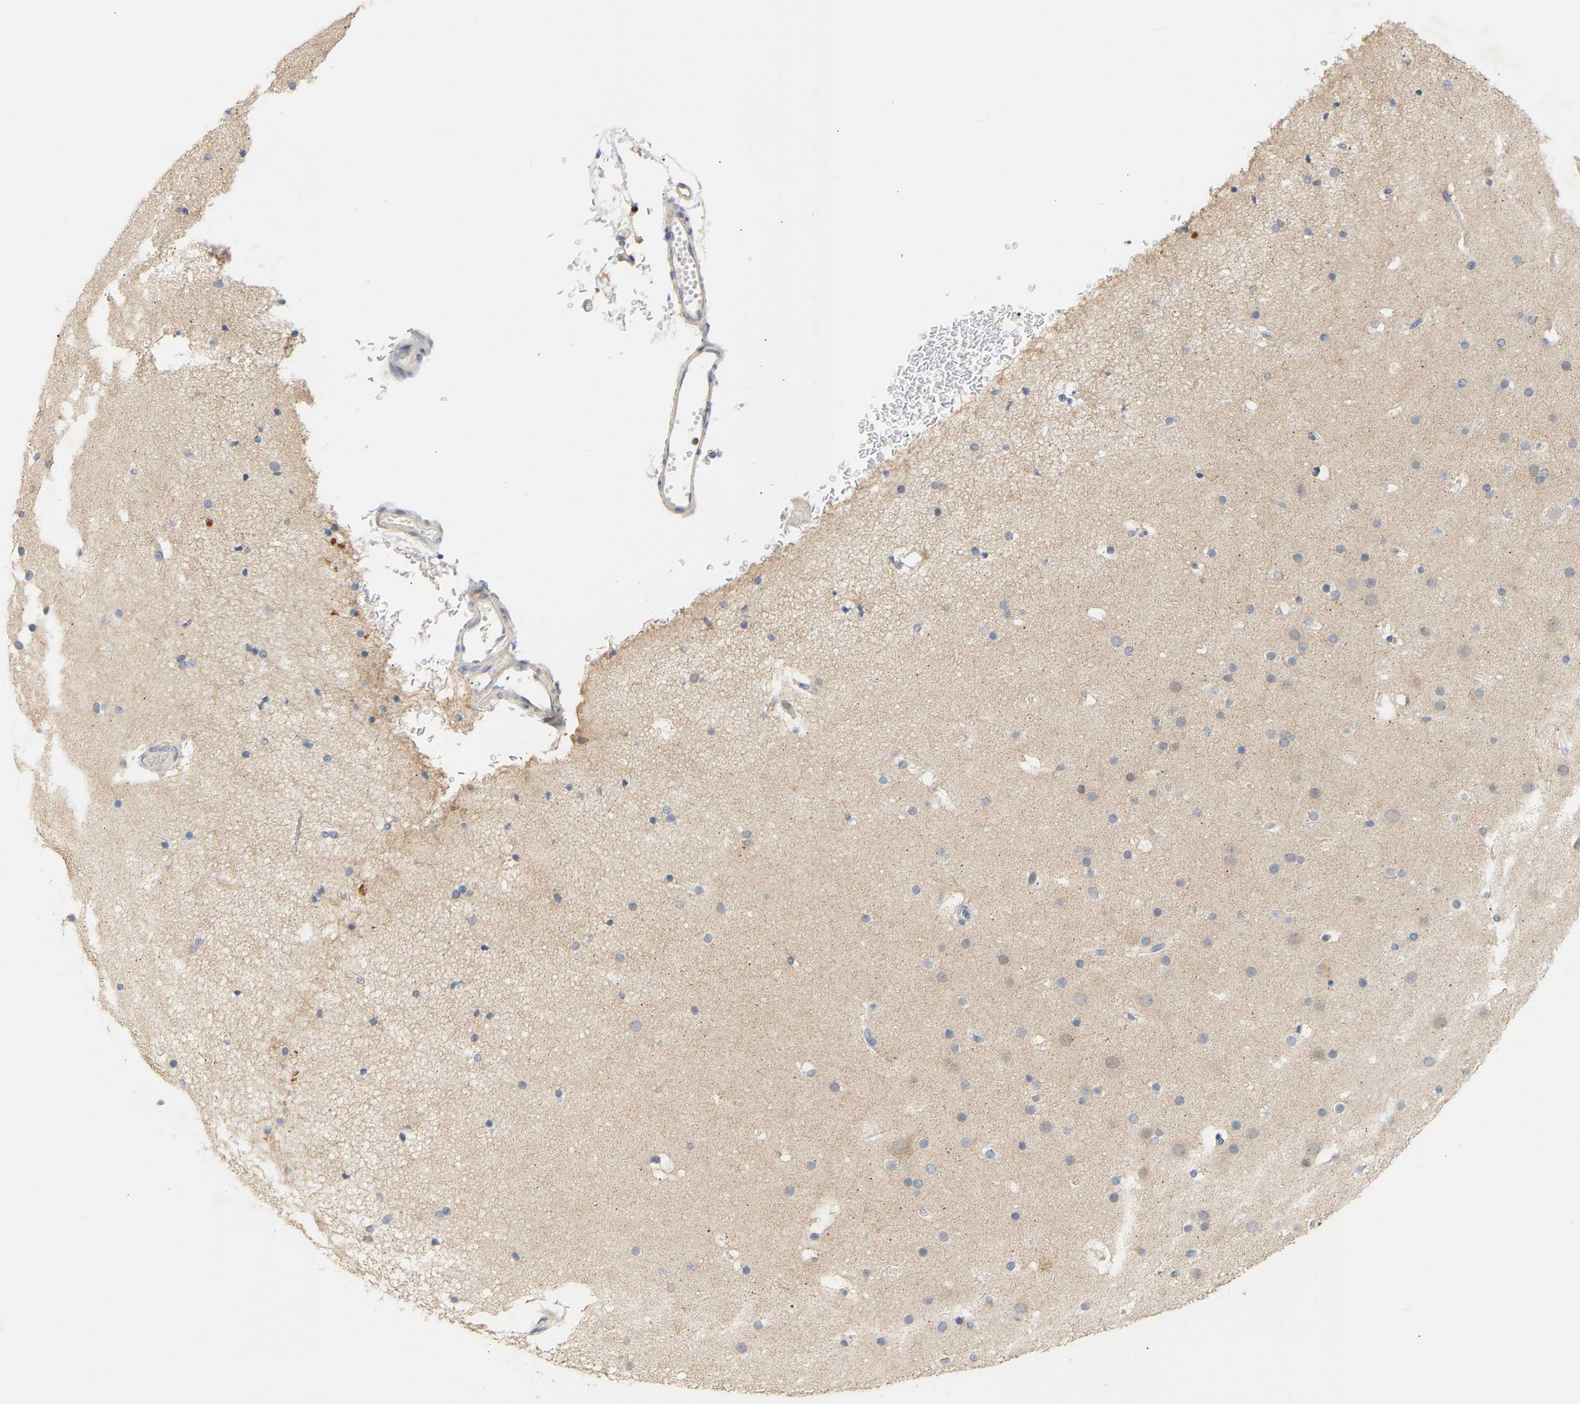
{"staining": {"intensity": "weak", "quantity": ">75%", "location": "cytoplasmic/membranous"}, "tissue": "cerebral cortex", "cell_type": "Endothelial cells", "image_type": "normal", "snomed": [{"axis": "morphology", "description": "Normal tissue, NOS"}, {"axis": "topography", "description": "Cerebral cortex"}], "caption": "Brown immunohistochemical staining in benign human cerebral cortex displays weak cytoplasmic/membranous positivity in approximately >75% of endothelial cells. (DAB (3,3'-diaminobenzidine) IHC with brightfield microscopy, high magnification).", "gene": "TPMT", "patient": {"sex": "male", "age": 57}}